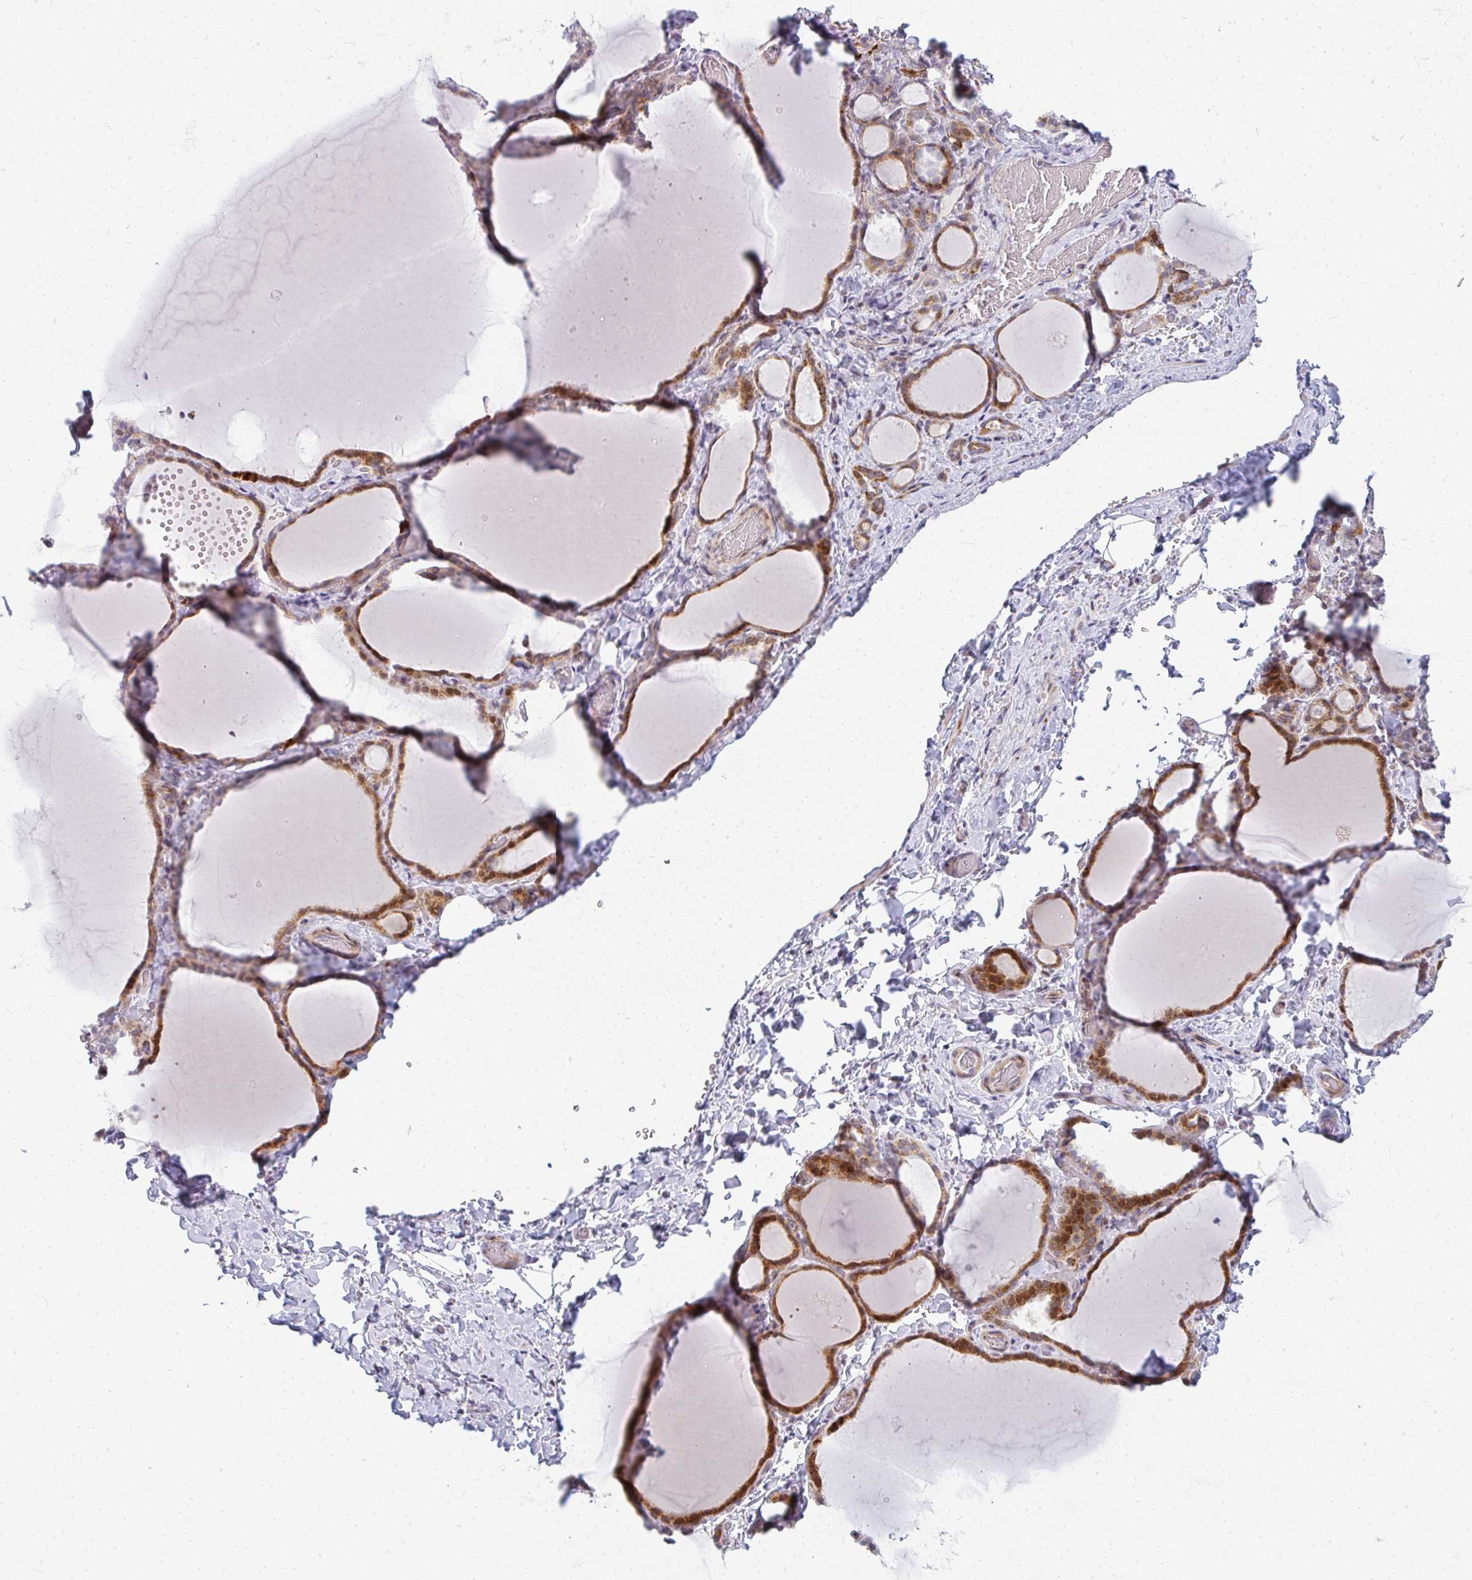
{"staining": {"intensity": "strong", "quantity": ">75%", "location": "cytoplasmic/membranous,nuclear"}, "tissue": "thyroid gland", "cell_type": "Glandular cells", "image_type": "normal", "snomed": [{"axis": "morphology", "description": "Normal tissue, NOS"}, {"axis": "topography", "description": "Thyroid gland"}], "caption": "Immunohistochemistry (IHC) of unremarkable human thyroid gland displays high levels of strong cytoplasmic/membranous,nuclear expression in approximately >75% of glandular cells. The staining was performed using DAB, with brown indicating positive protein expression. Nuclei are stained blue with hematoxylin.", "gene": "PLA2G5", "patient": {"sex": "female", "age": 22}}